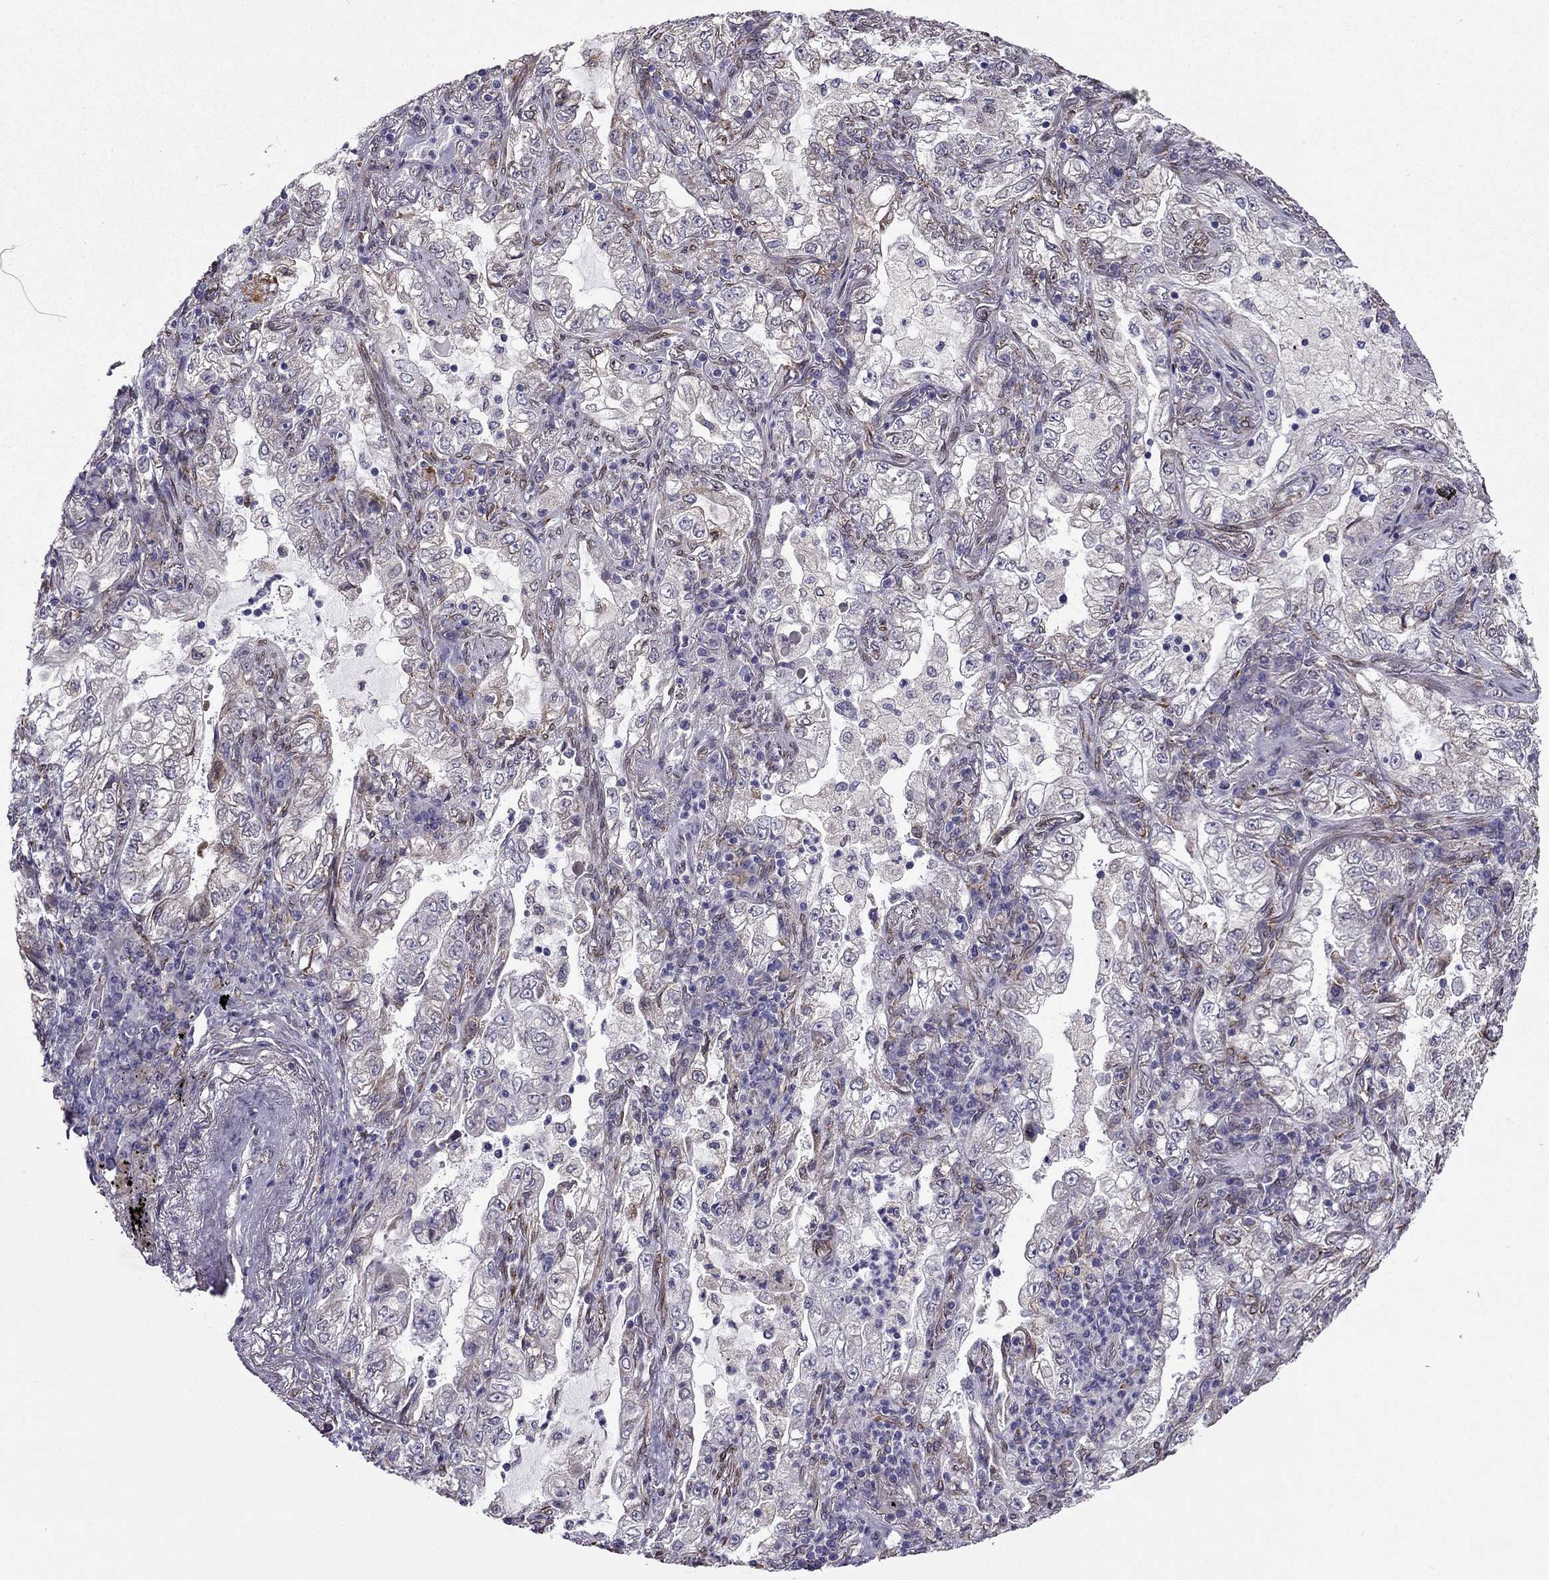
{"staining": {"intensity": "negative", "quantity": "none", "location": "none"}, "tissue": "lung cancer", "cell_type": "Tumor cells", "image_type": "cancer", "snomed": [{"axis": "morphology", "description": "Adenocarcinoma, NOS"}, {"axis": "topography", "description": "Lung"}], "caption": "This is an IHC histopathology image of lung adenocarcinoma. There is no staining in tumor cells.", "gene": "IKBIP", "patient": {"sex": "female", "age": 73}}